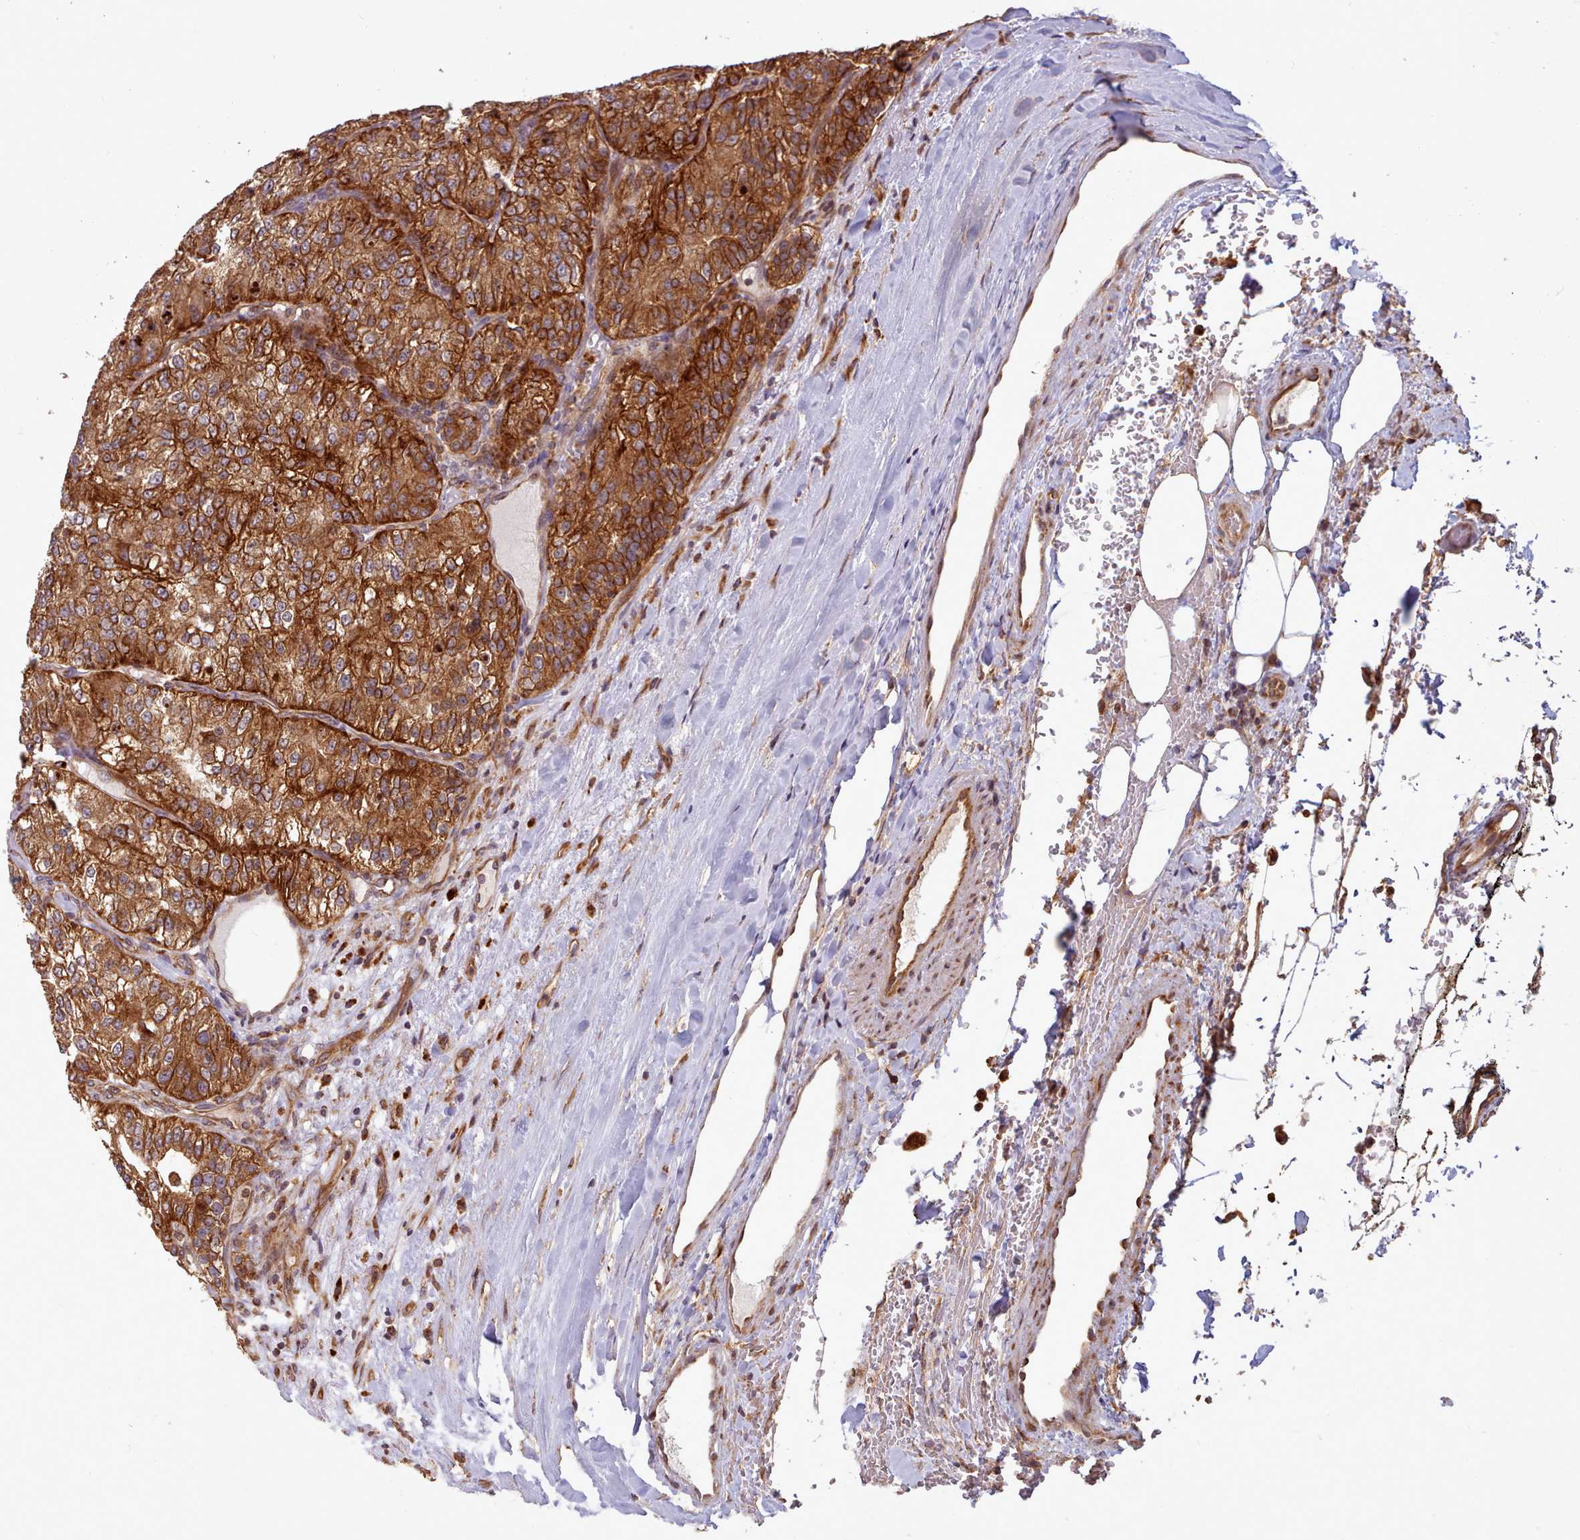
{"staining": {"intensity": "strong", "quantity": ">75%", "location": "cytoplasmic/membranous"}, "tissue": "renal cancer", "cell_type": "Tumor cells", "image_type": "cancer", "snomed": [{"axis": "morphology", "description": "Adenocarcinoma, NOS"}, {"axis": "topography", "description": "Kidney"}], "caption": "A micrograph of human renal adenocarcinoma stained for a protein demonstrates strong cytoplasmic/membranous brown staining in tumor cells.", "gene": "CRYBG1", "patient": {"sex": "female", "age": 63}}